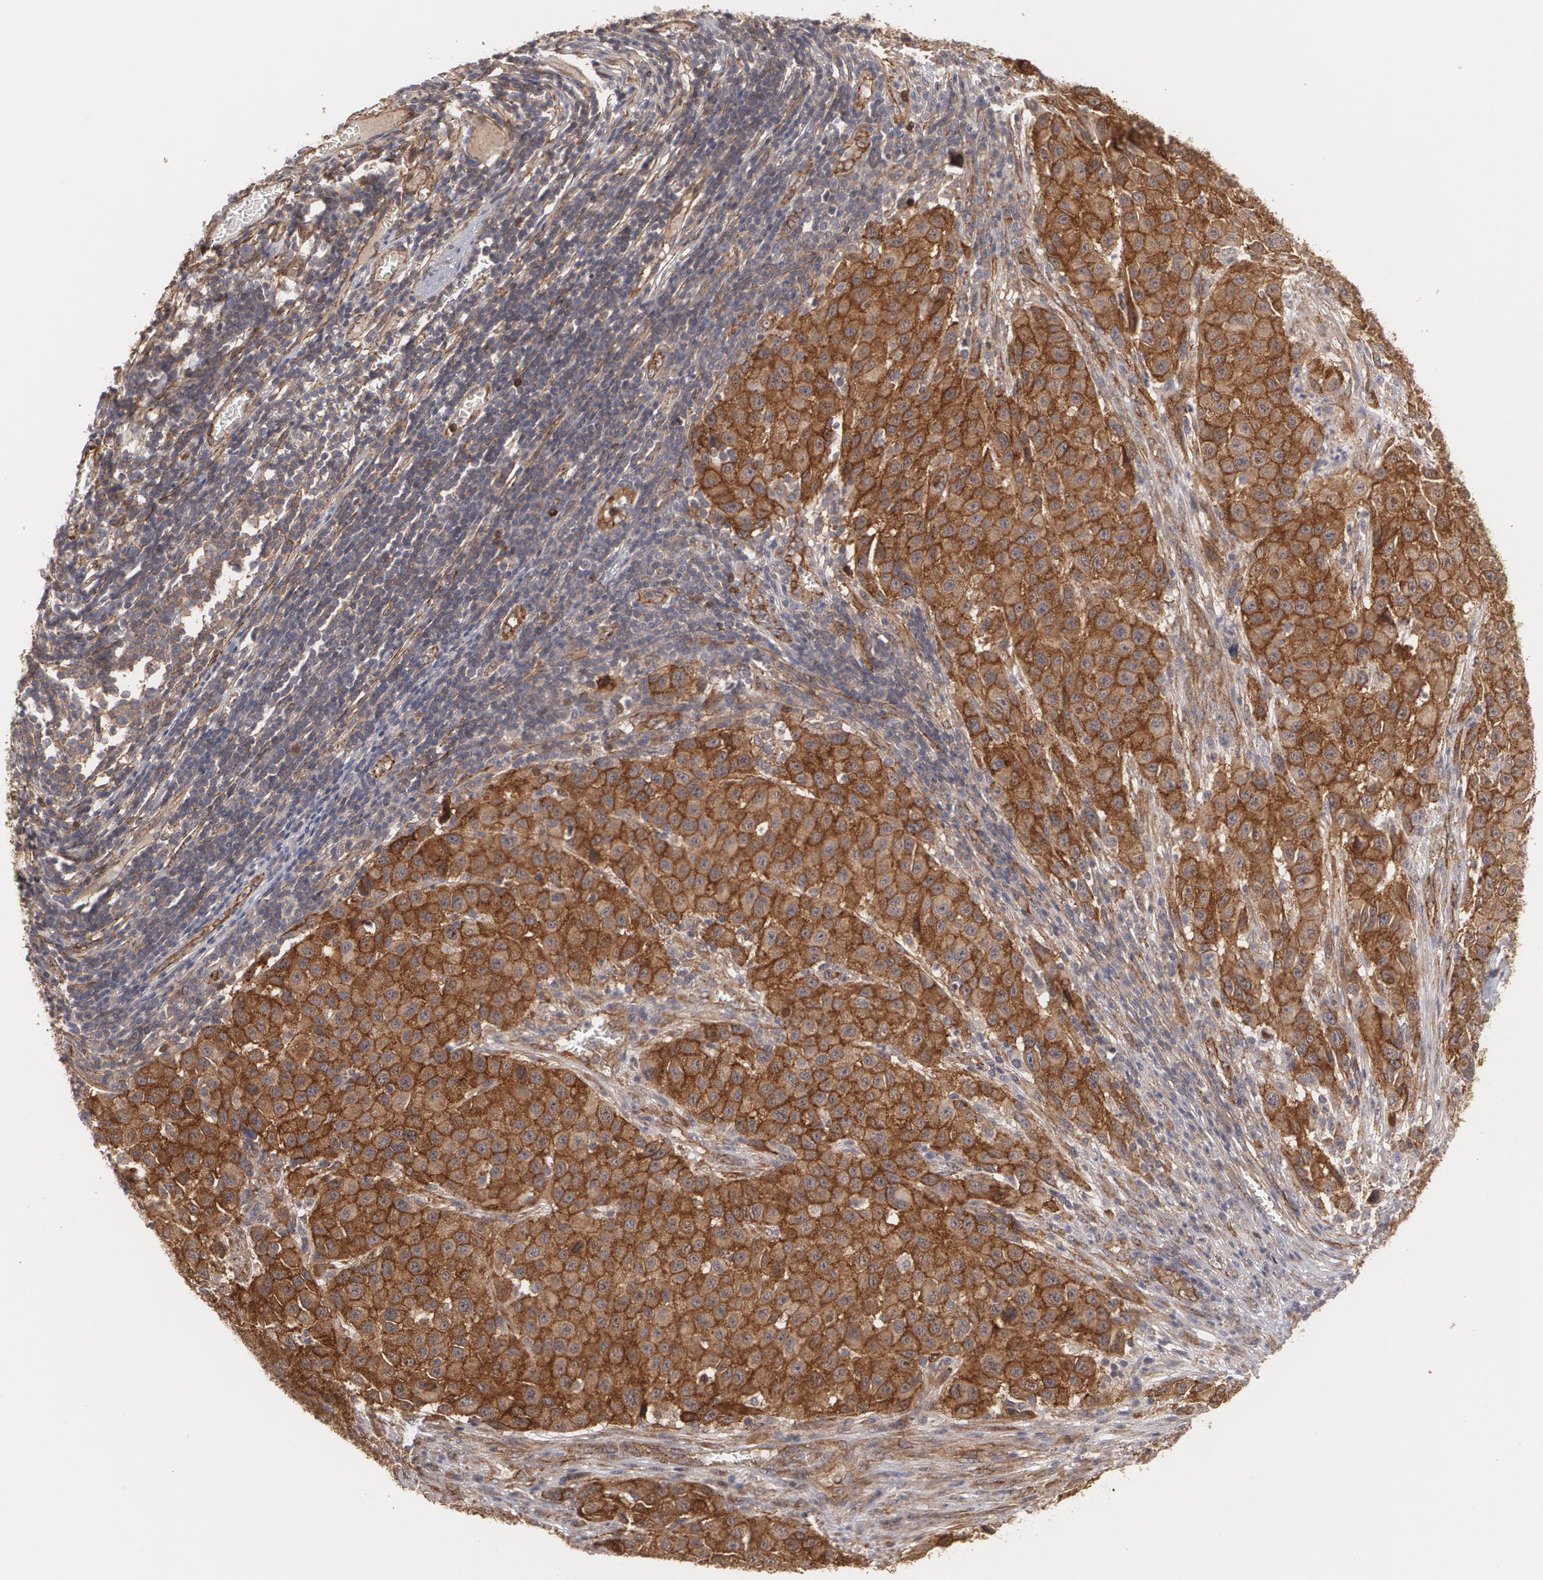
{"staining": {"intensity": "strong", "quantity": ">75%", "location": "cytoplasmic/membranous"}, "tissue": "melanoma", "cell_type": "Tumor cells", "image_type": "cancer", "snomed": [{"axis": "morphology", "description": "Malignant melanoma, Metastatic site"}, {"axis": "topography", "description": "Lymph node"}], "caption": "Protein staining of melanoma tissue shows strong cytoplasmic/membranous staining in about >75% of tumor cells. (Brightfield microscopy of DAB IHC at high magnification).", "gene": "TJP1", "patient": {"sex": "male", "age": 61}}